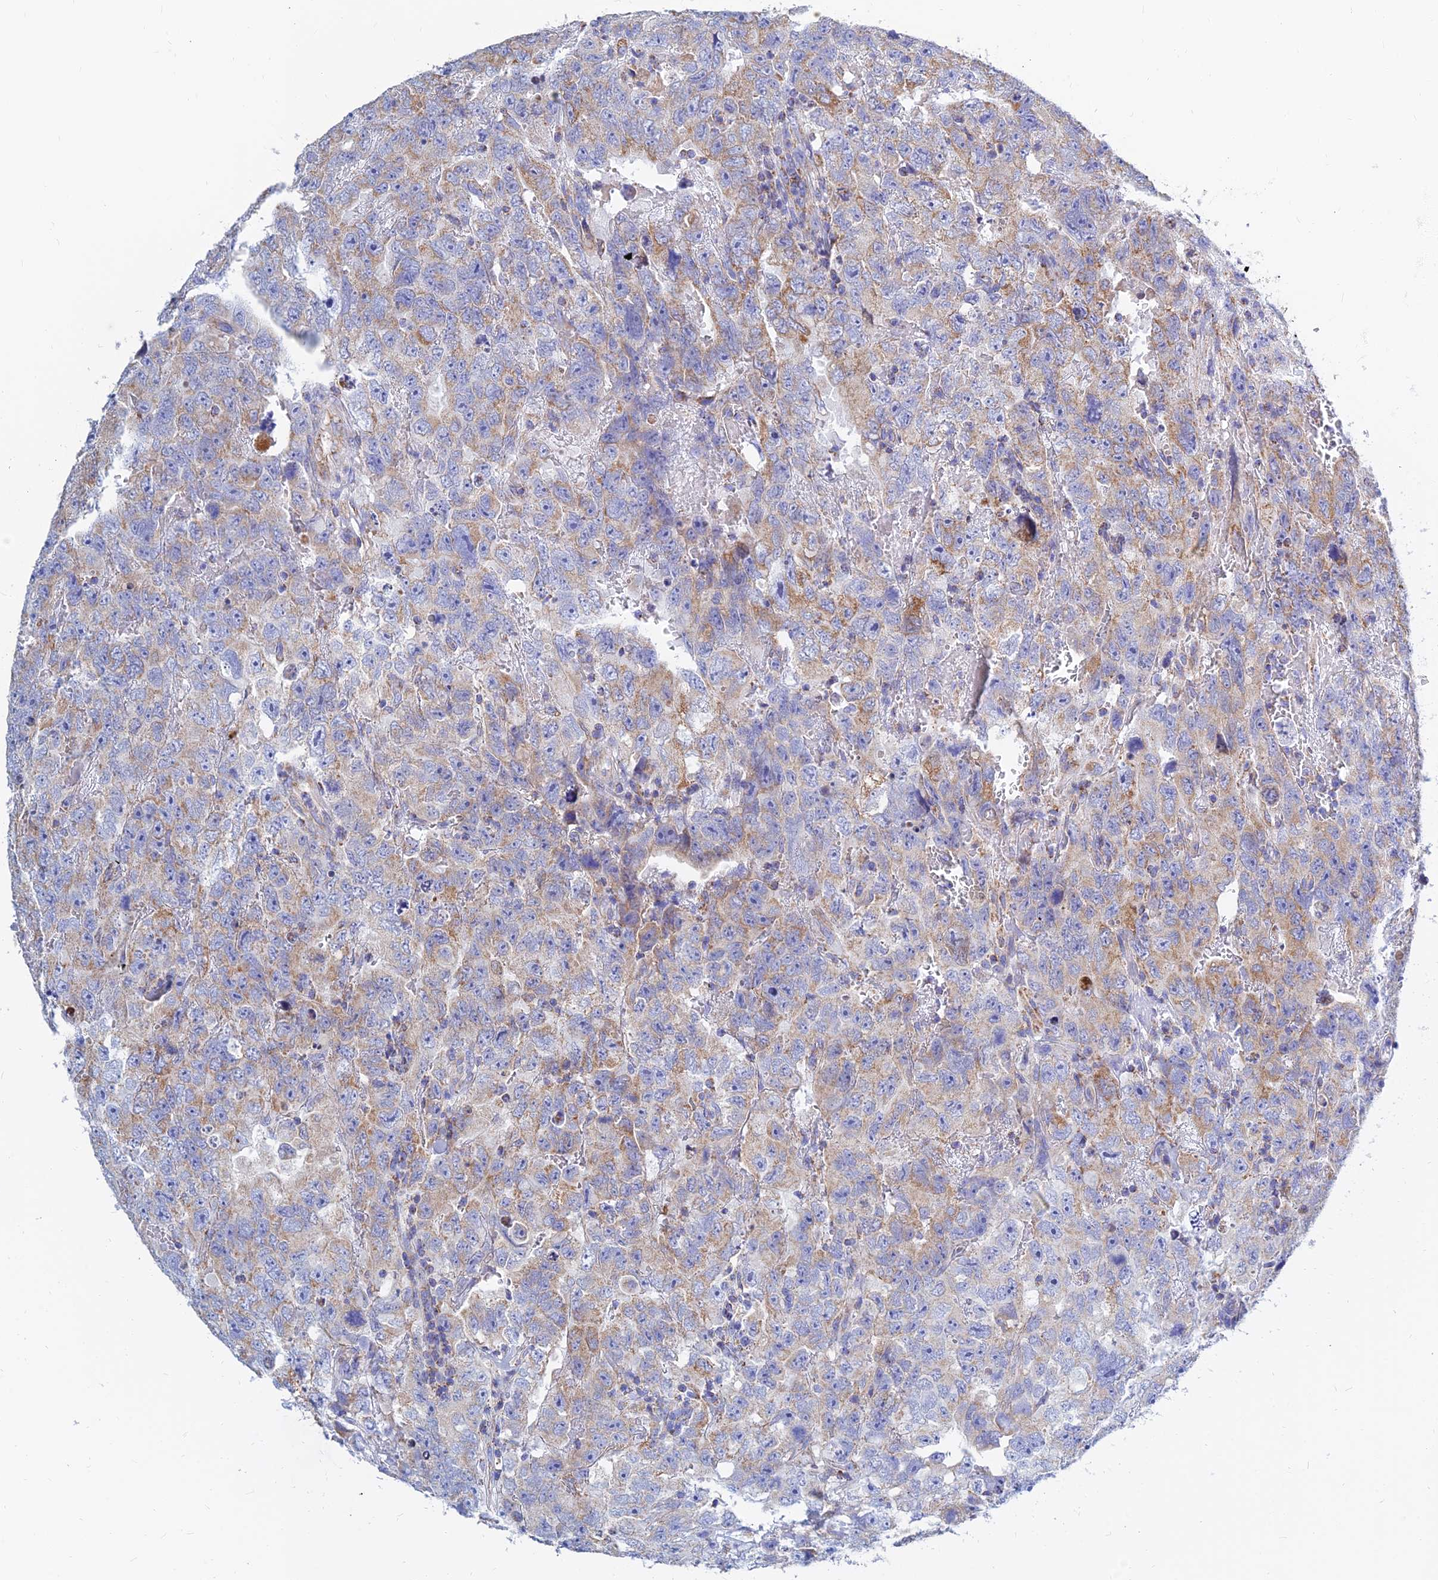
{"staining": {"intensity": "moderate", "quantity": "<25%", "location": "cytoplasmic/membranous"}, "tissue": "testis cancer", "cell_type": "Tumor cells", "image_type": "cancer", "snomed": [{"axis": "morphology", "description": "Carcinoma, Embryonal, NOS"}, {"axis": "topography", "description": "Testis"}], "caption": "Protein staining of testis embryonal carcinoma tissue displays moderate cytoplasmic/membranous staining in approximately <25% of tumor cells.", "gene": "MGST1", "patient": {"sex": "male", "age": 45}}